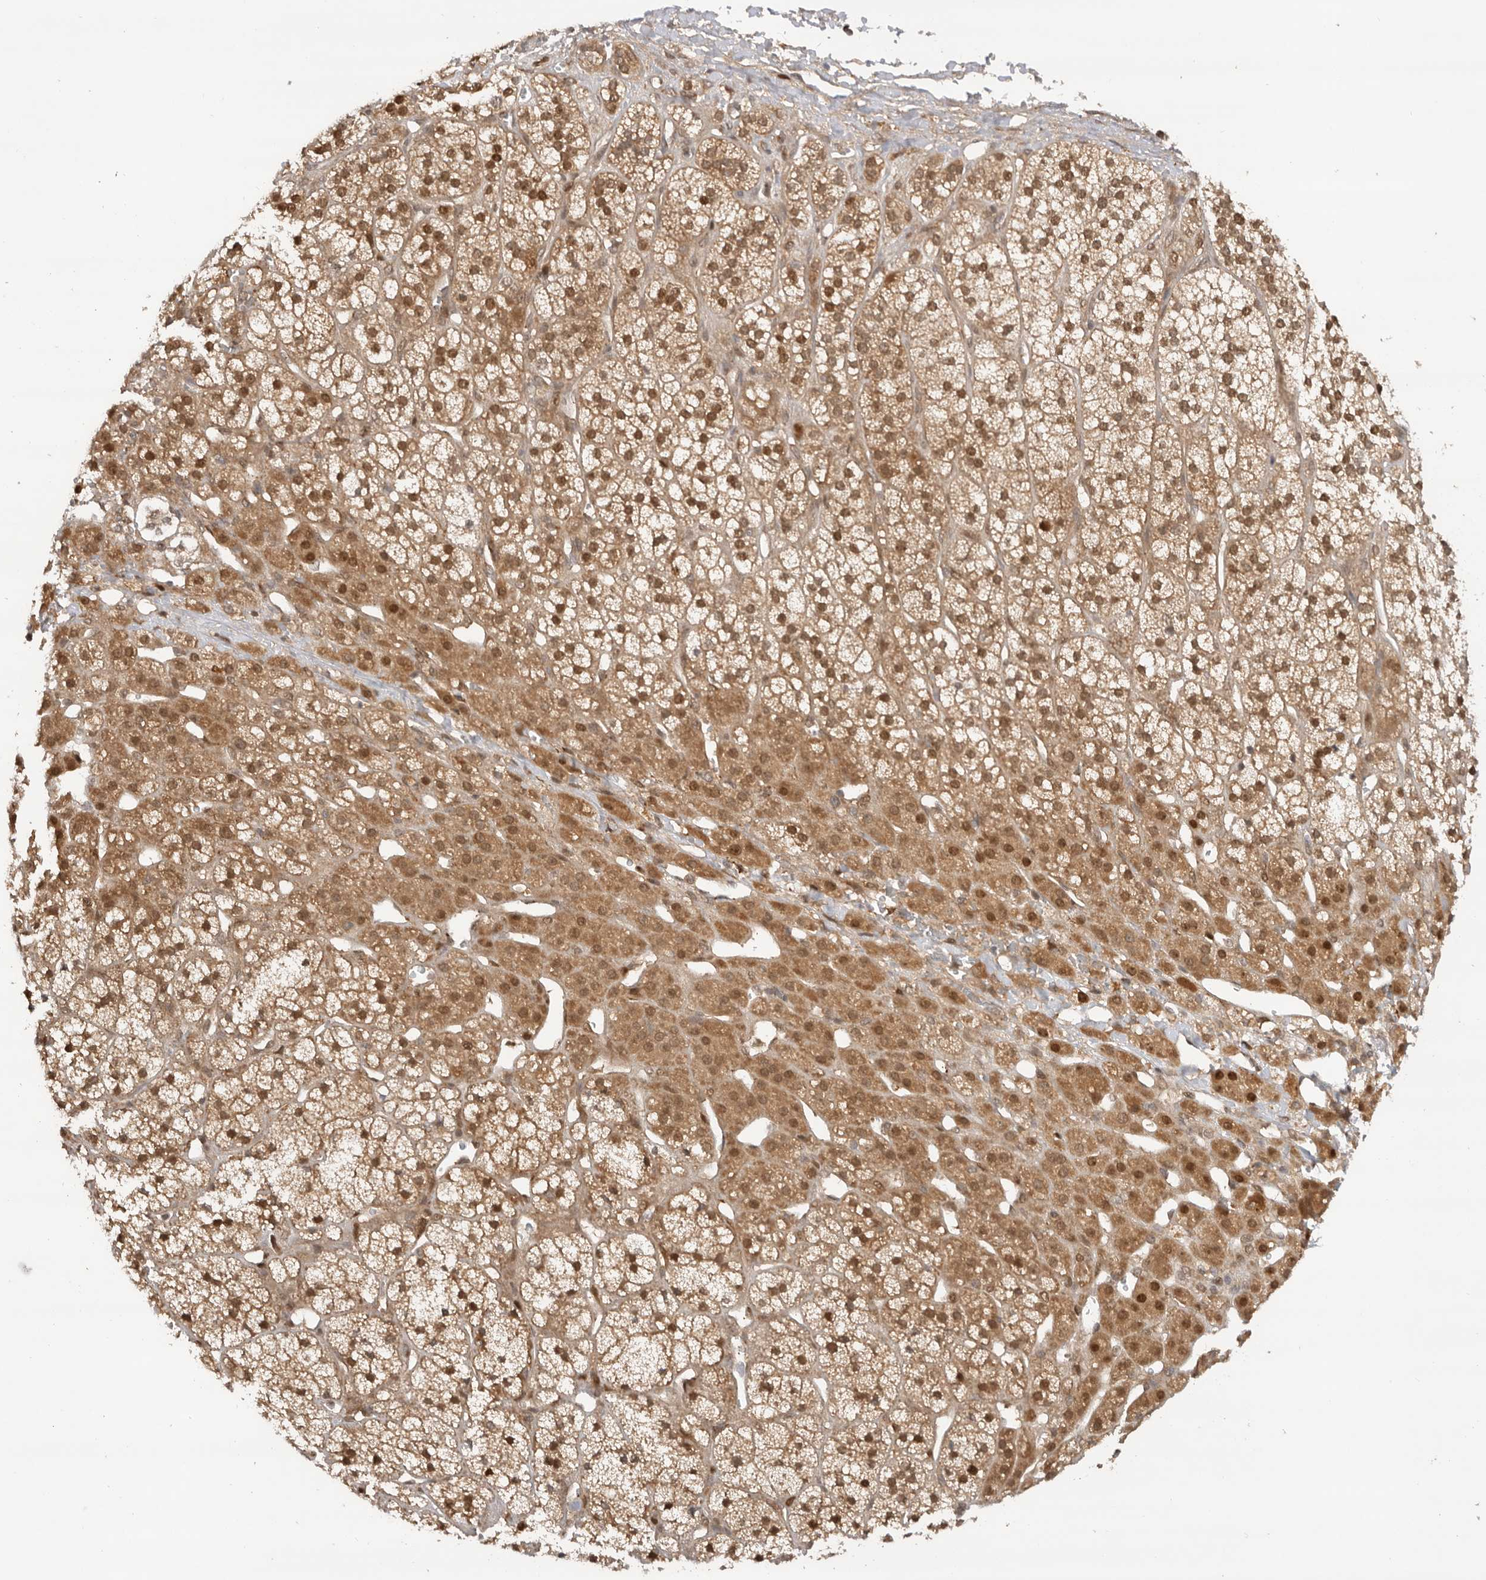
{"staining": {"intensity": "strong", "quantity": ">75%", "location": "cytoplasmic/membranous,nuclear"}, "tissue": "adrenal gland", "cell_type": "Glandular cells", "image_type": "normal", "snomed": [{"axis": "morphology", "description": "Normal tissue, NOS"}, {"axis": "topography", "description": "Adrenal gland"}], "caption": "An image of adrenal gland stained for a protein exhibits strong cytoplasmic/membranous,nuclear brown staining in glandular cells.", "gene": "DCAF8", "patient": {"sex": "male", "age": 56}}